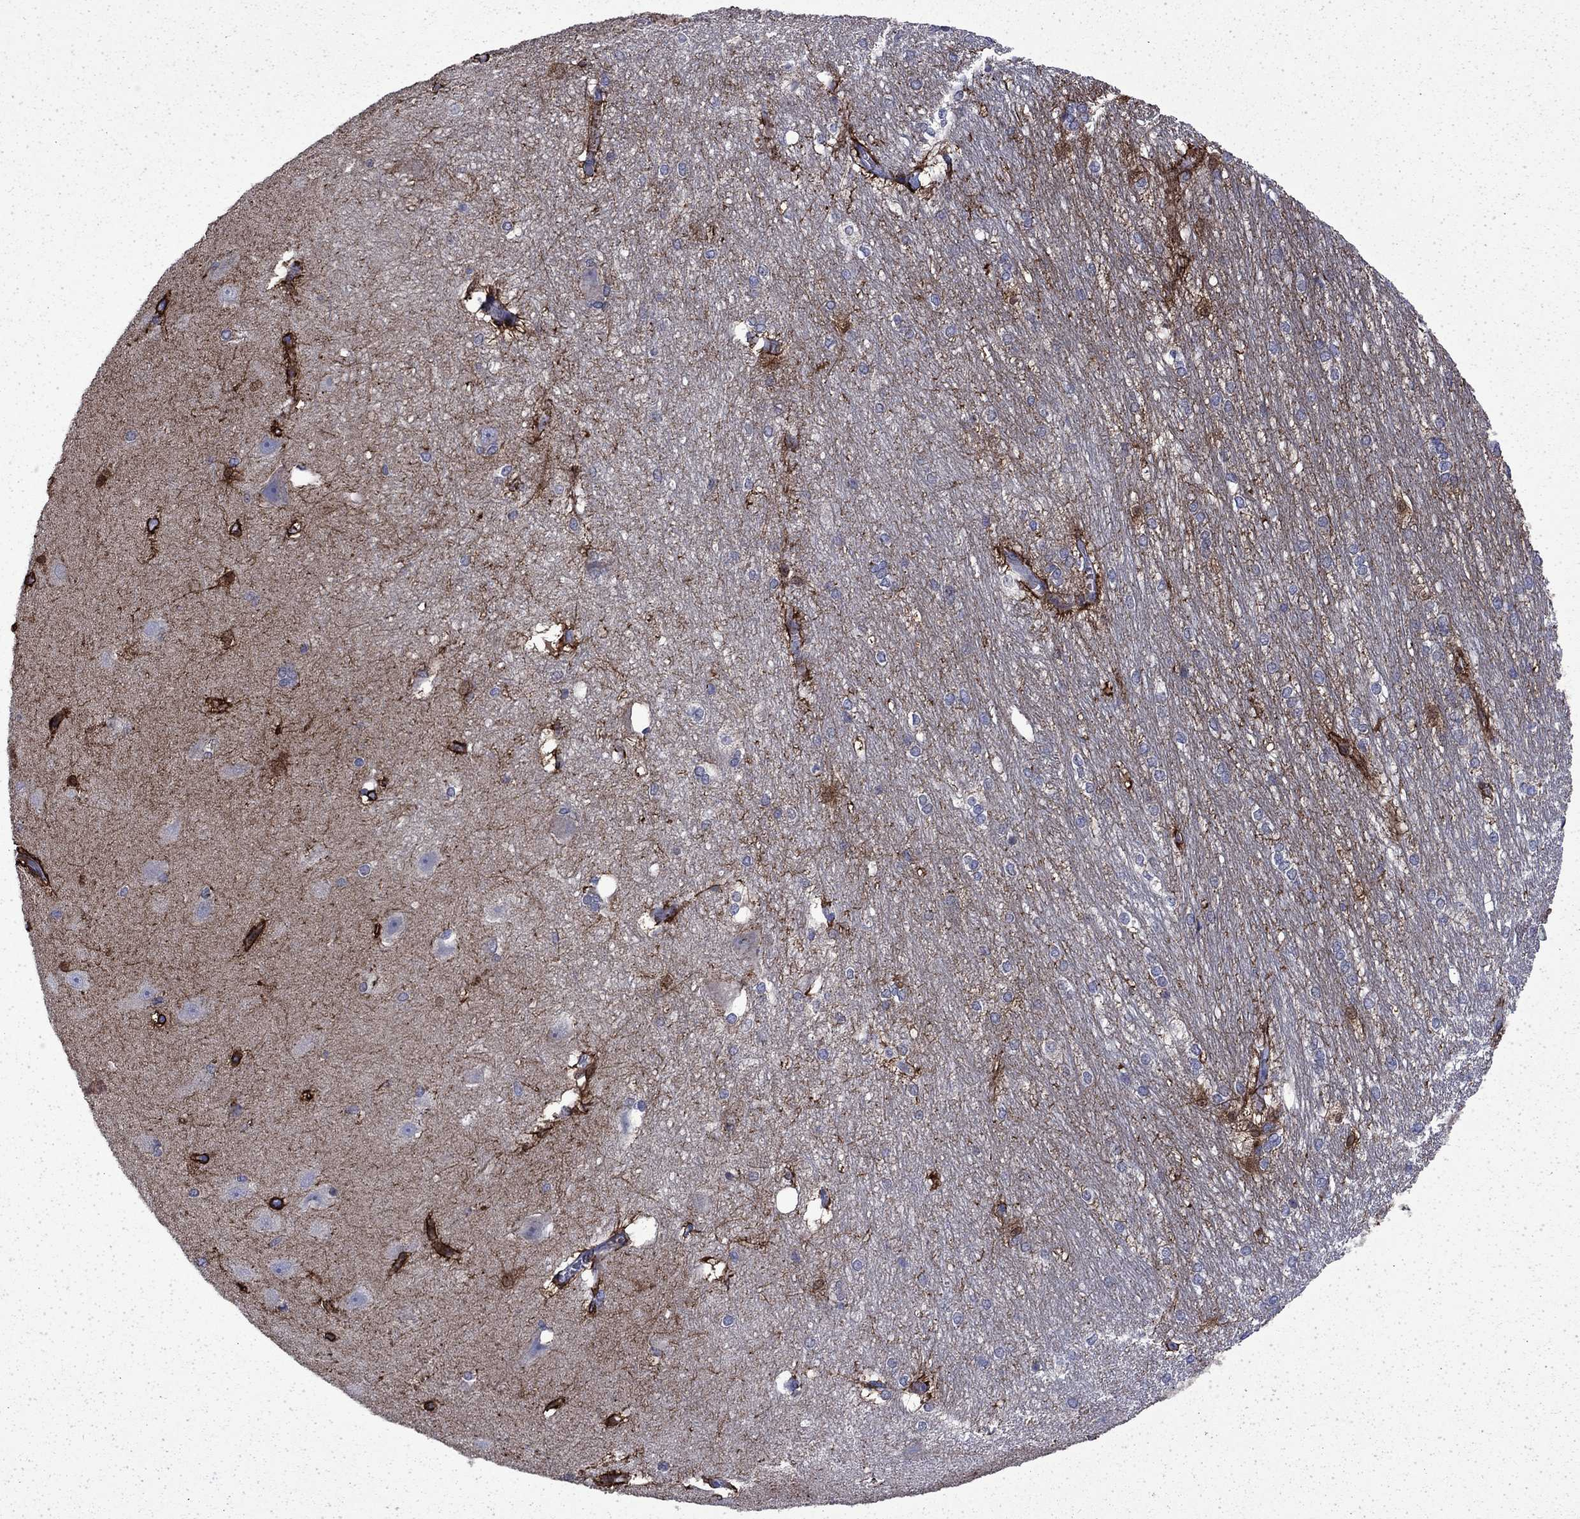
{"staining": {"intensity": "strong", "quantity": "<25%", "location": "cytoplasmic/membranous"}, "tissue": "hippocampus", "cell_type": "Glial cells", "image_type": "normal", "snomed": [{"axis": "morphology", "description": "Normal tissue, NOS"}, {"axis": "topography", "description": "Cerebral cortex"}, {"axis": "topography", "description": "Hippocampus"}], "caption": "Strong cytoplasmic/membranous expression for a protein is present in approximately <25% of glial cells of unremarkable hippocampus using immunohistochemistry.", "gene": "DTNA", "patient": {"sex": "female", "age": 19}}